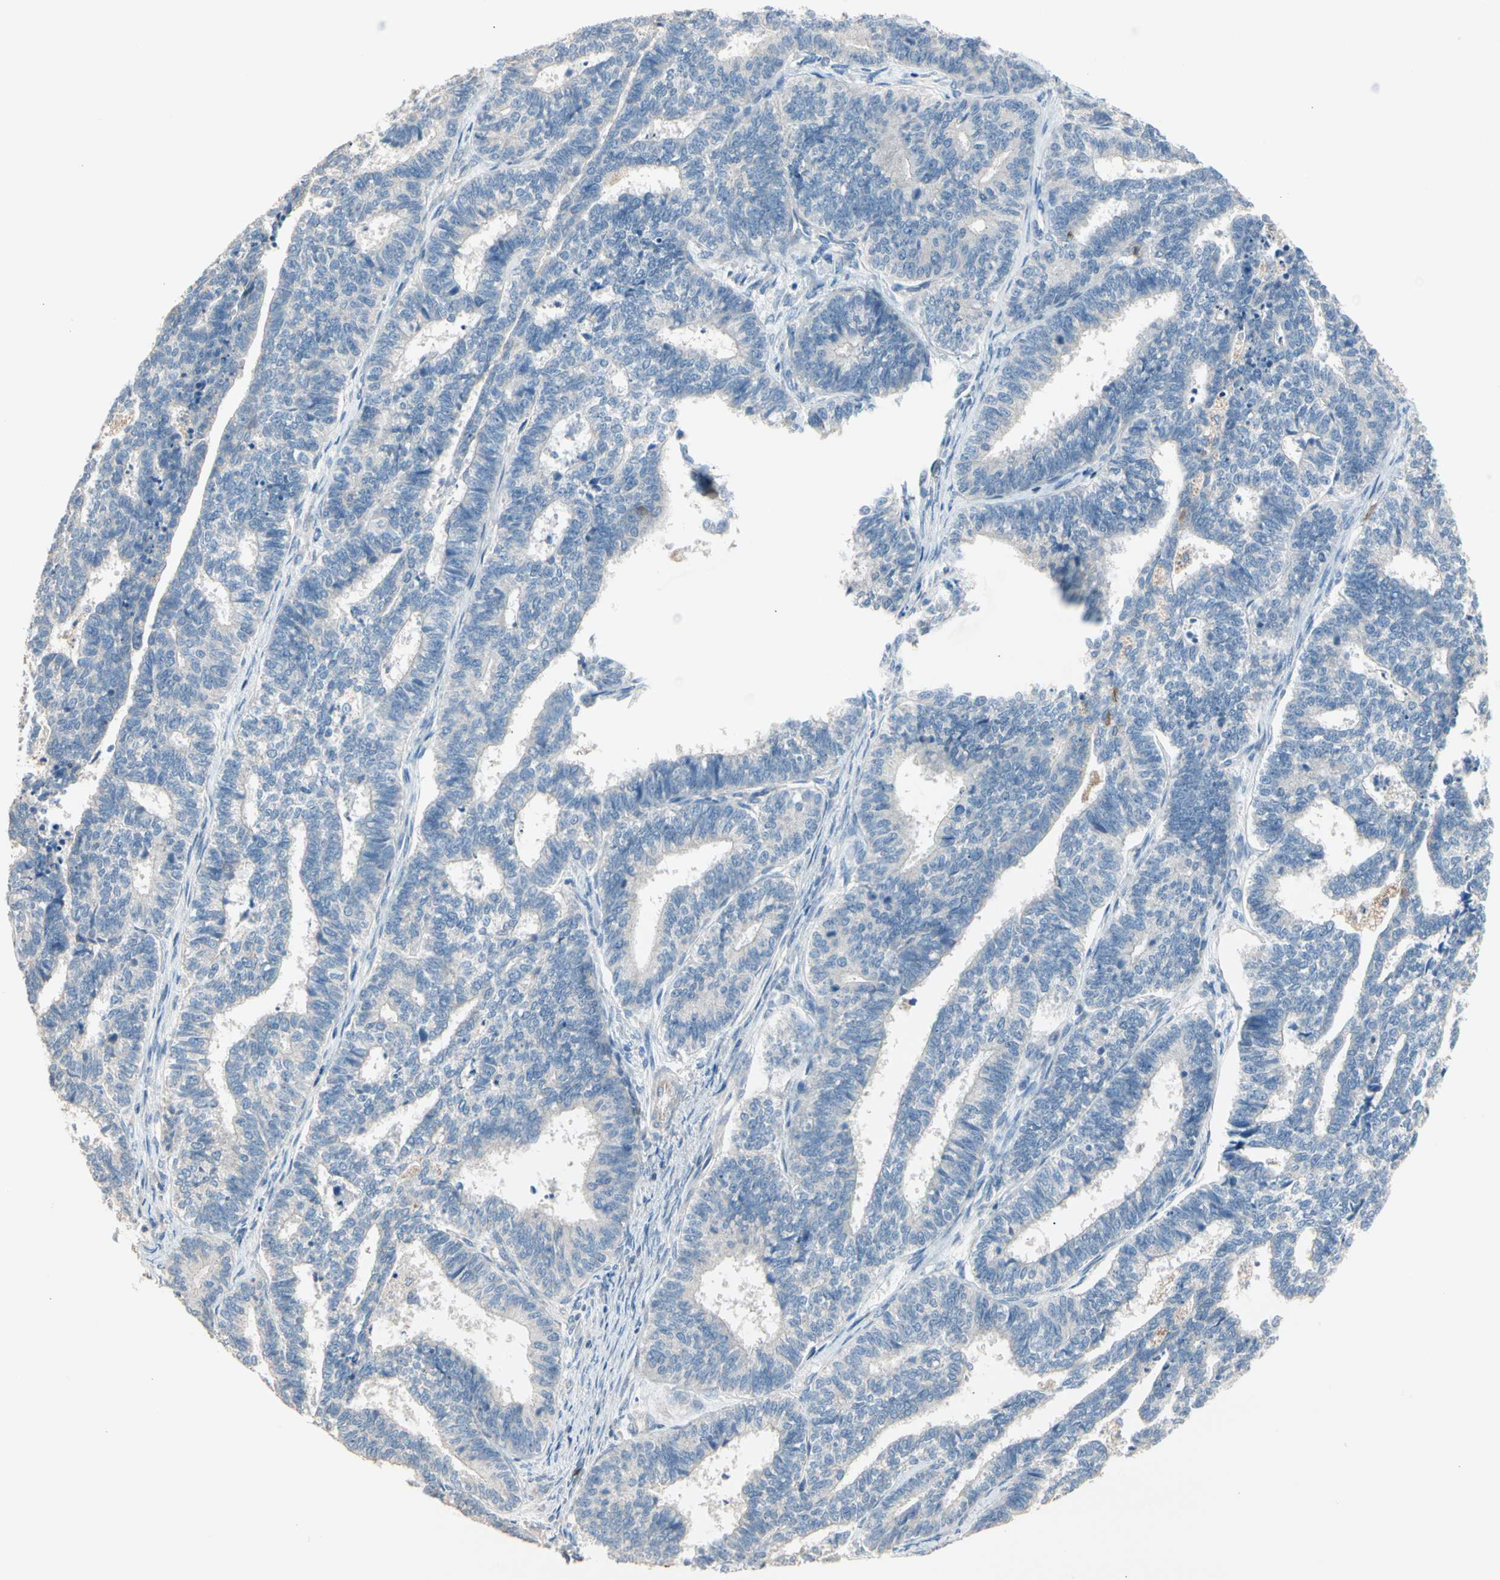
{"staining": {"intensity": "negative", "quantity": "none", "location": "none"}, "tissue": "endometrial cancer", "cell_type": "Tumor cells", "image_type": "cancer", "snomed": [{"axis": "morphology", "description": "Adenocarcinoma, NOS"}, {"axis": "topography", "description": "Endometrium"}], "caption": "A micrograph of endometrial adenocarcinoma stained for a protein shows no brown staining in tumor cells. The staining was performed using DAB to visualize the protein expression in brown, while the nuclei were stained in blue with hematoxylin (Magnification: 20x).", "gene": "BBOX1", "patient": {"sex": "female", "age": 70}}